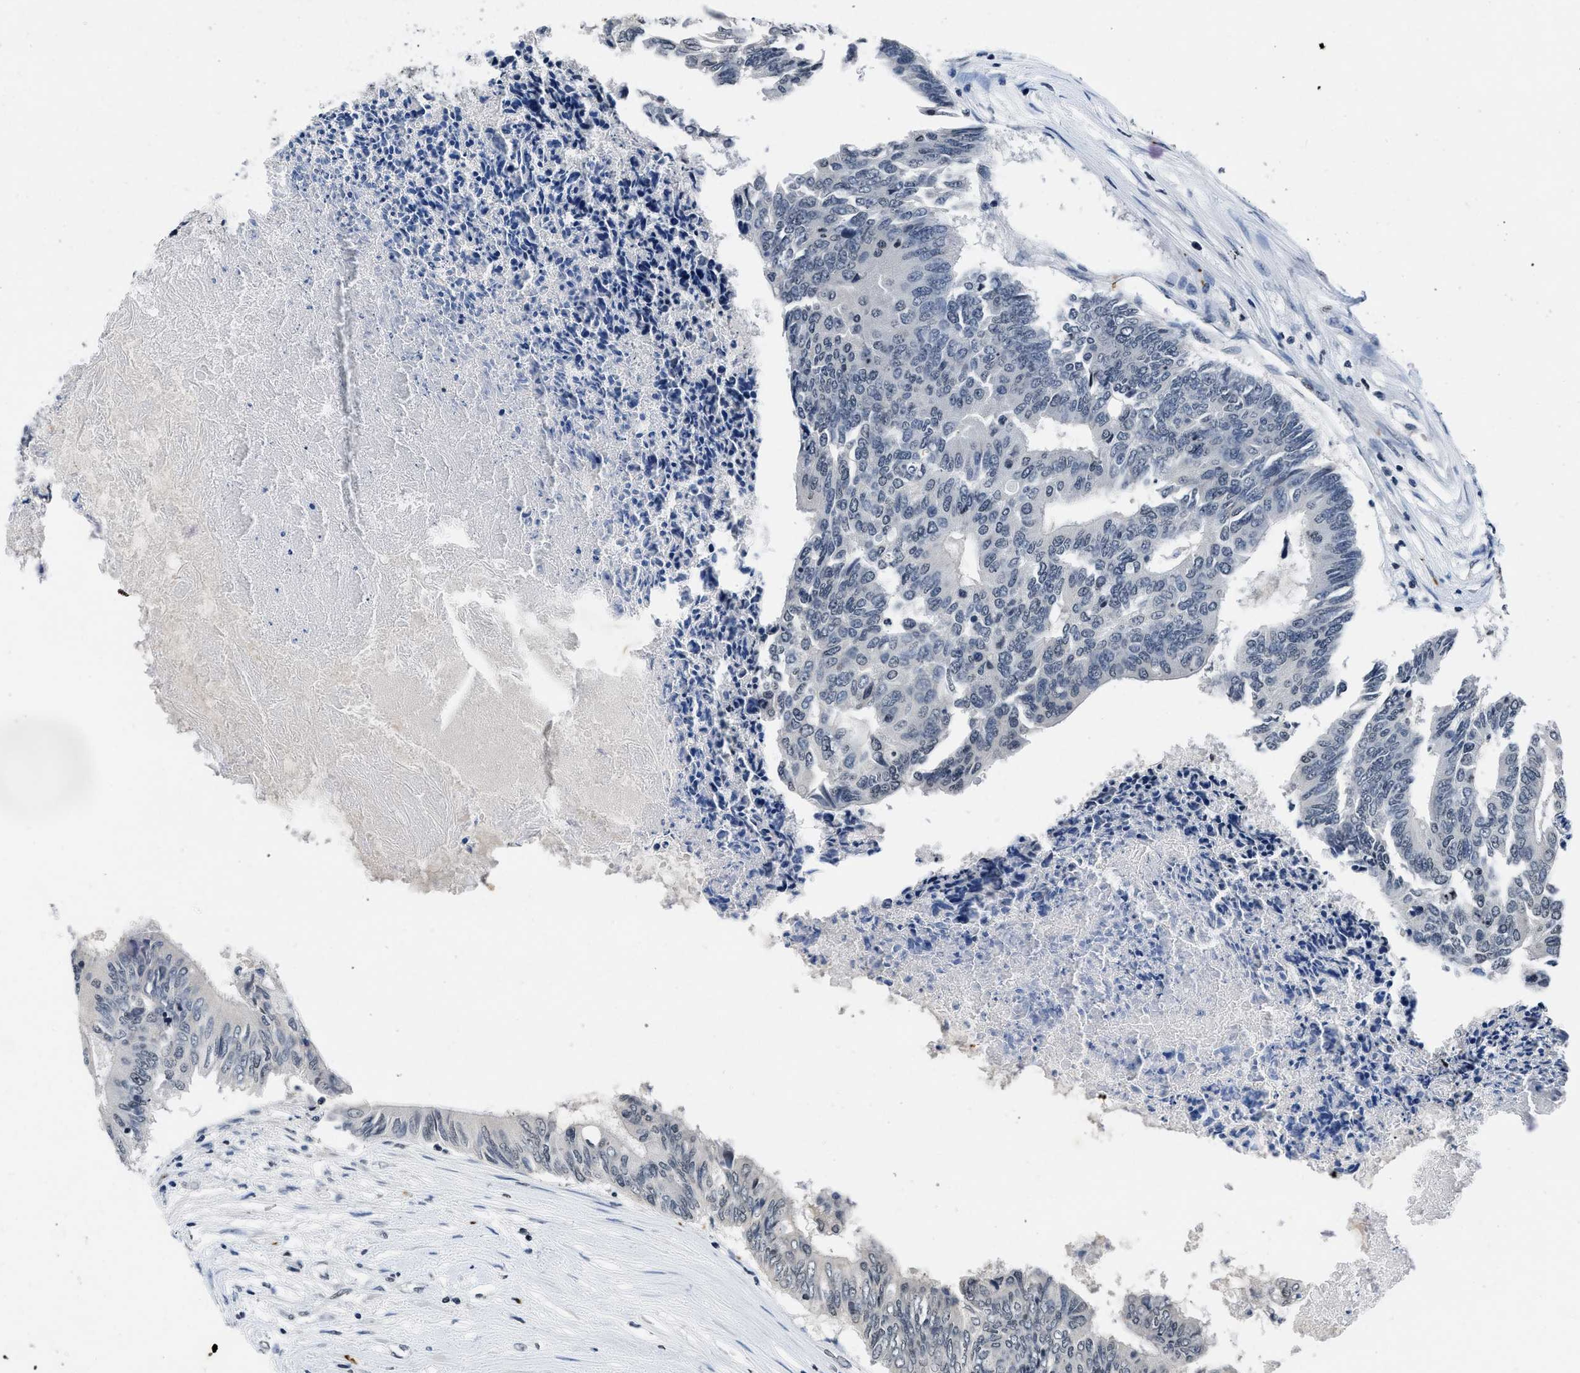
{"staining": {"intensity": "negative", "quantity": "none", "location": "none"}, "tissue": "colorectal cancer", "cell_type": "Tumor cells", "image_type": "cancer", "snomed": [{"axis": "morphology", "description": "Adenocarcinoma, NOS"}, {"axis": "topography", "description": "Rectum"}], "caption": "Human adenocarcinoma (colorectal) stained for a protein using immunohistochemistry (IHC) shows no positivity in tumor cells.", "gene": "ITGA2B", "patient": {"sex": "male", "age": 63}}